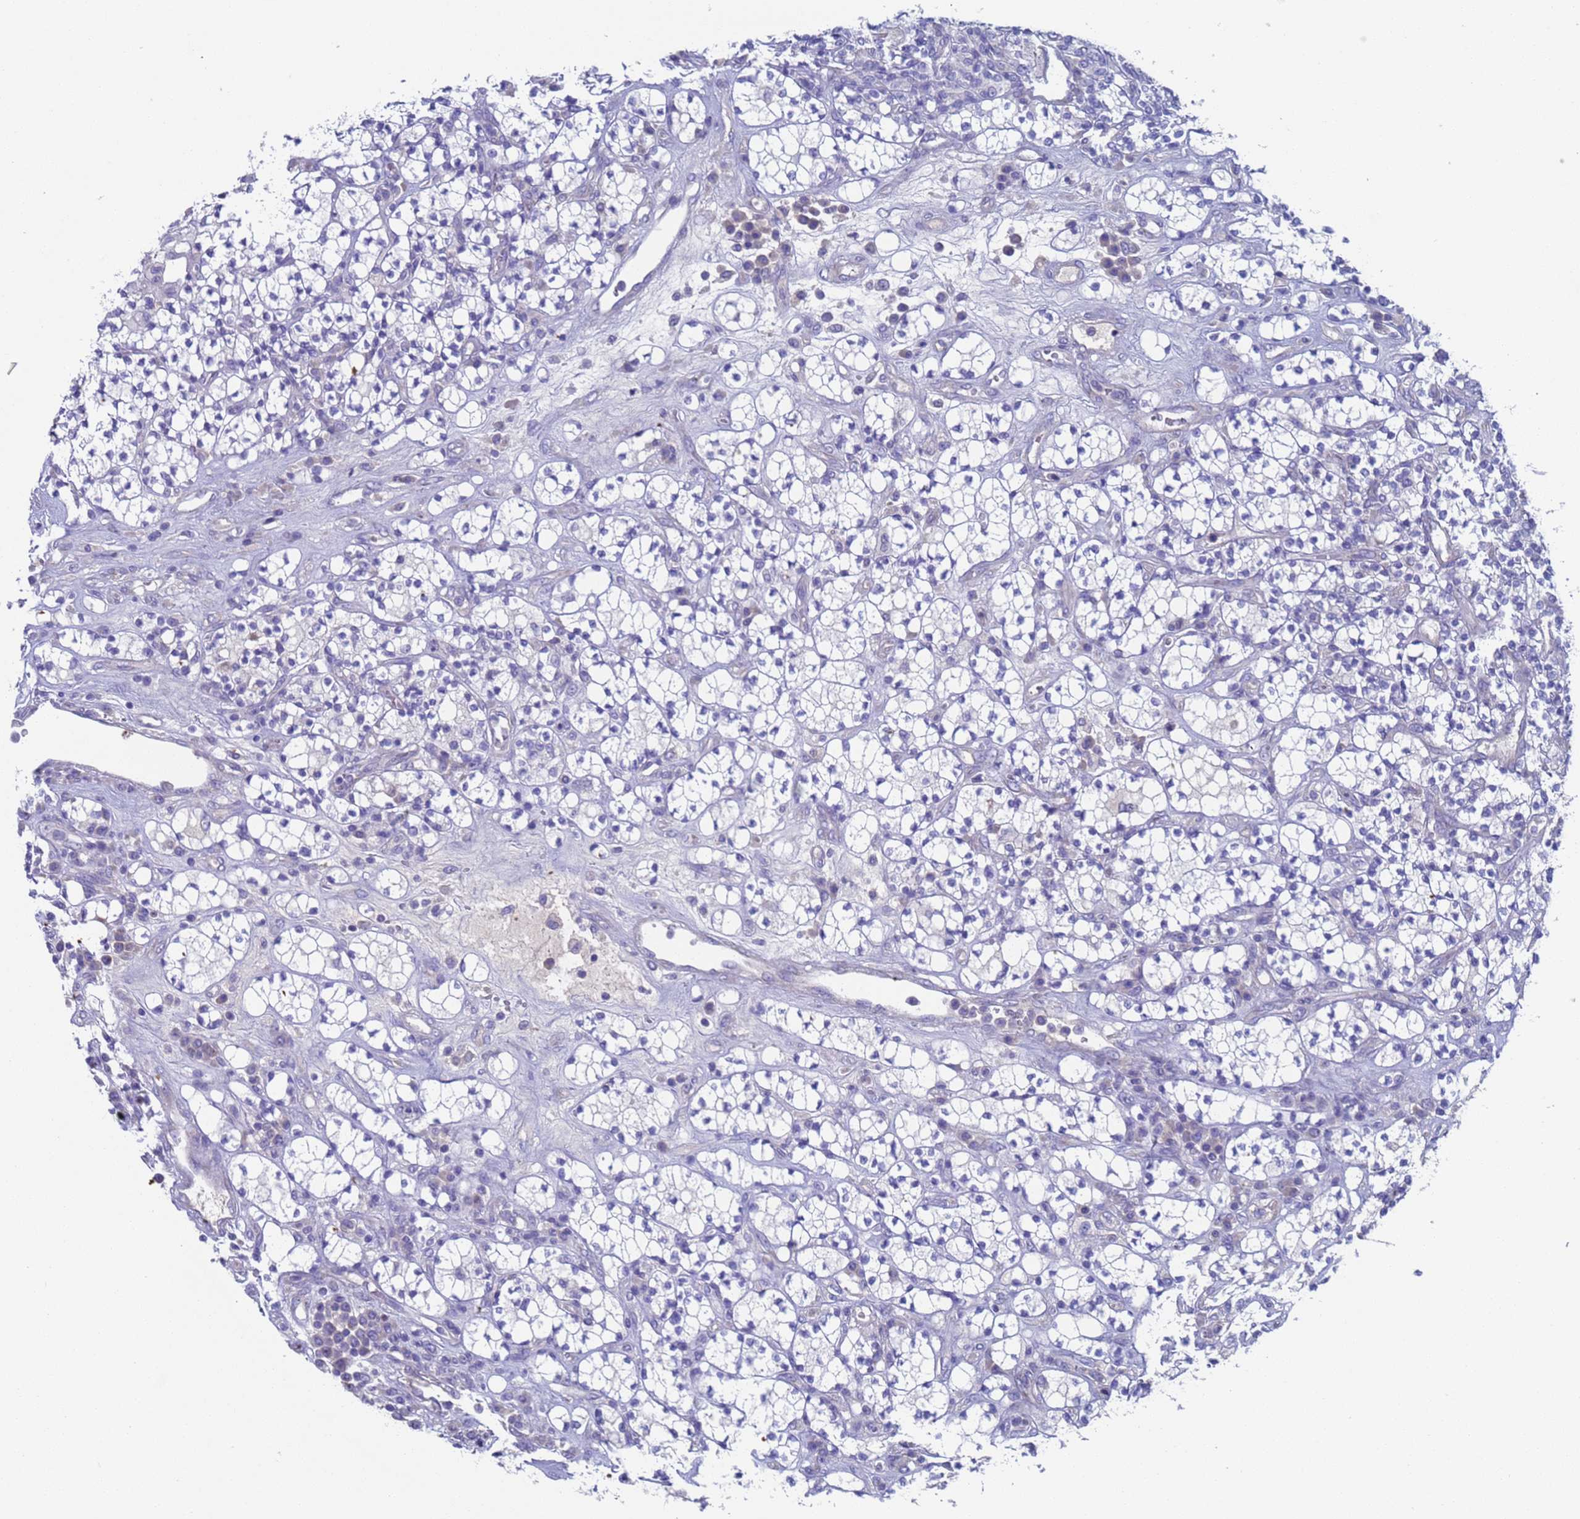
{"staining": {"intensity": "negative", "quantity": "none", "location": "none"}, "tissue": "renal cancer", "cell_type": "Tumor cells", "image_type": "cancer", "snomed": [{"axis": "morphology", "description": "Adenocarcinoma, NOS"}, {"axis": "topography", "description": "Kidney"}], "caption": "Immunohistochemical staining of human renal cancer demonstrates no significant positivity in tumor cells.", "gene": "PET117", "patient": {"sex": "male", "age": 77}}